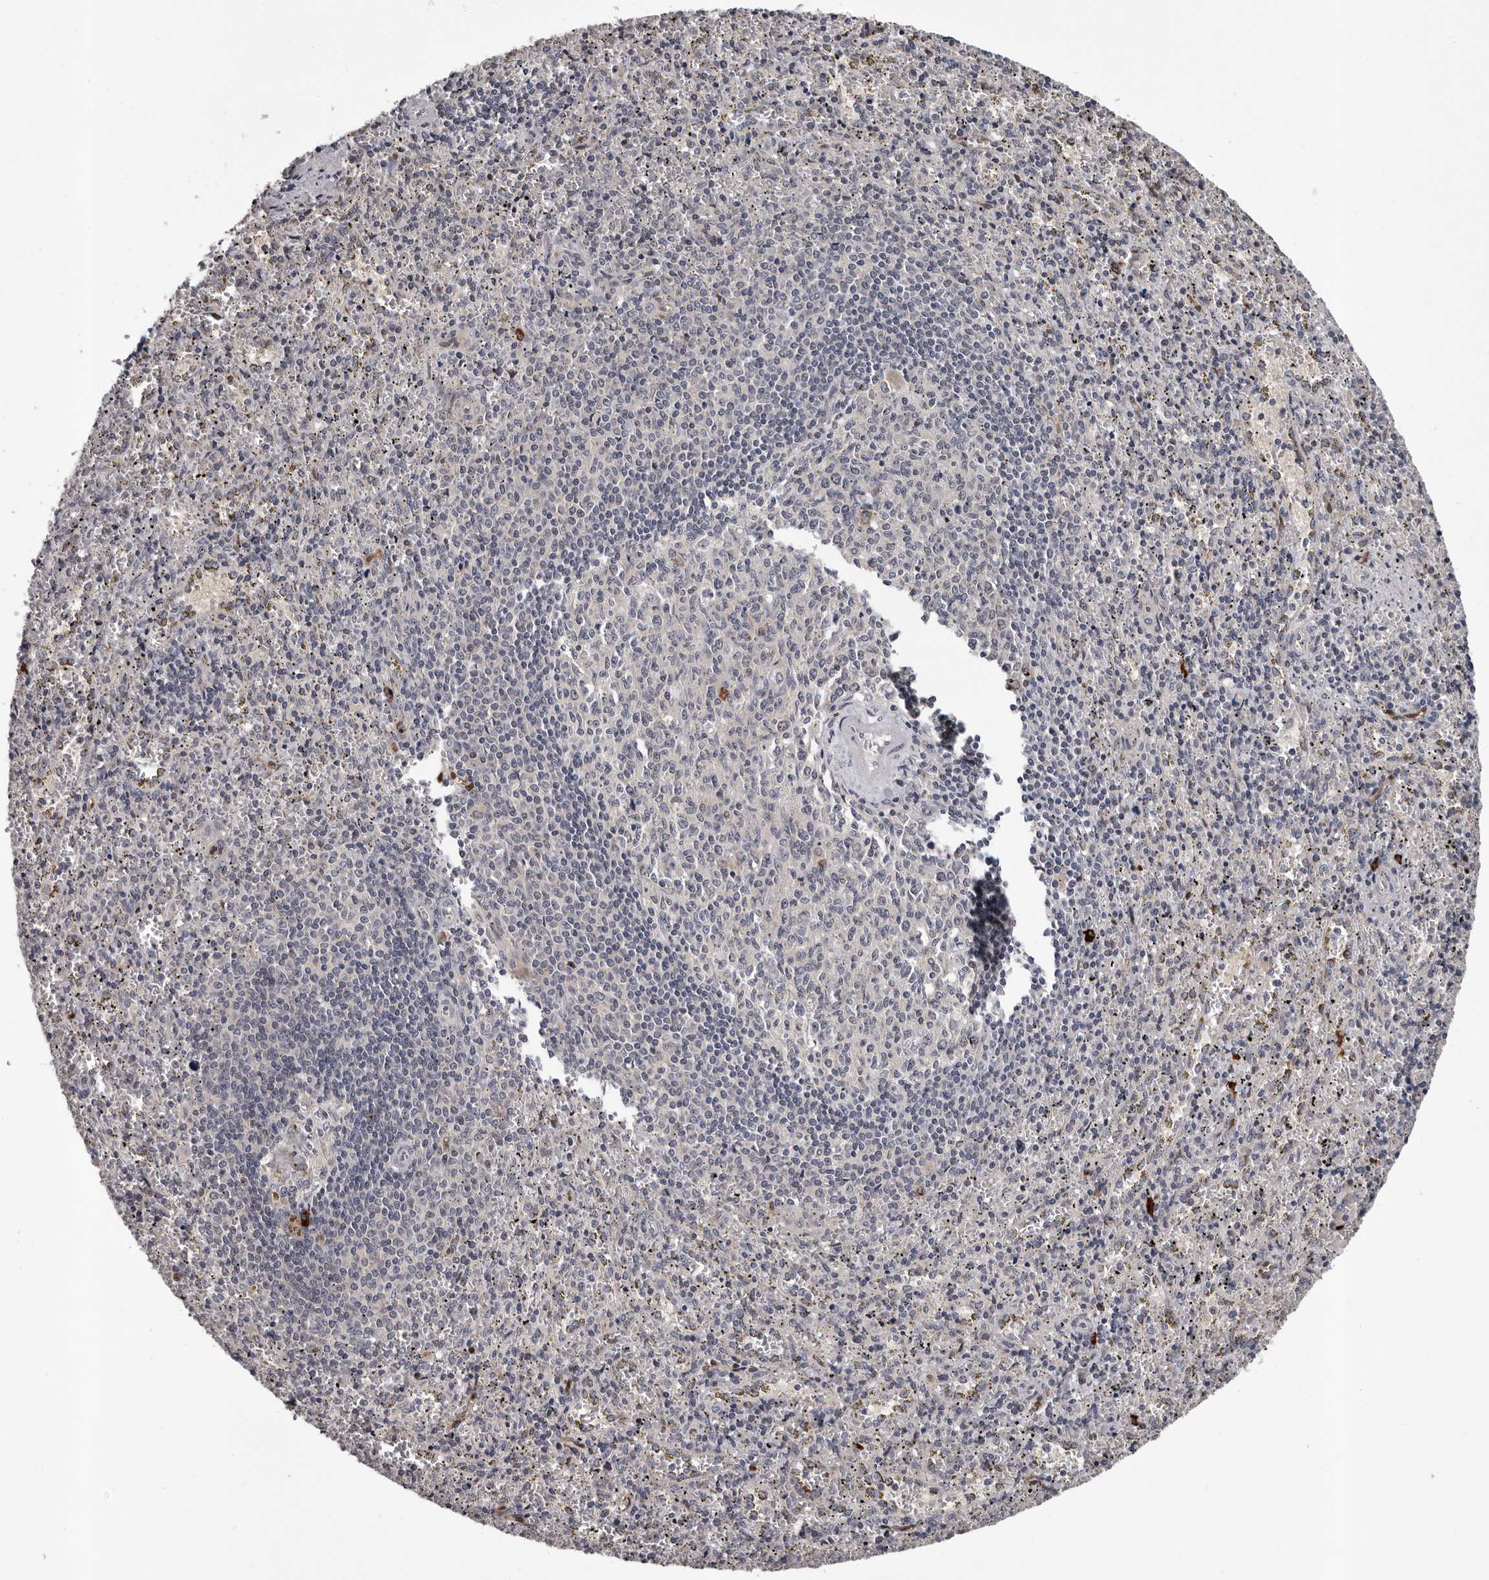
{"staining": {"intensity": "strong", "quantity": "<25%", "location": "cytoplasmic/membranous"}, "tissue": "spleen", "cell_type": "Cells in red pulp", "image_type": "normal", "snomed": [{"axis": "morphology", "description": "Normal tissue, NOS"}, {"axis": "topography", "description": "Spleen"}], "caption": "Immunohistochemical staining of unremarkable human spleen displays strong cytoplasmic/membranous protein staining in approximately <25% of cells in red pulp. (Stains: DAB (3,3'-diaminobenzidine) in brown, nuclei in blue, Microscopy: brightfield microscopy at high magnification).", "gene": "MED8", "patient": {"sex": "male", "age": 11}}